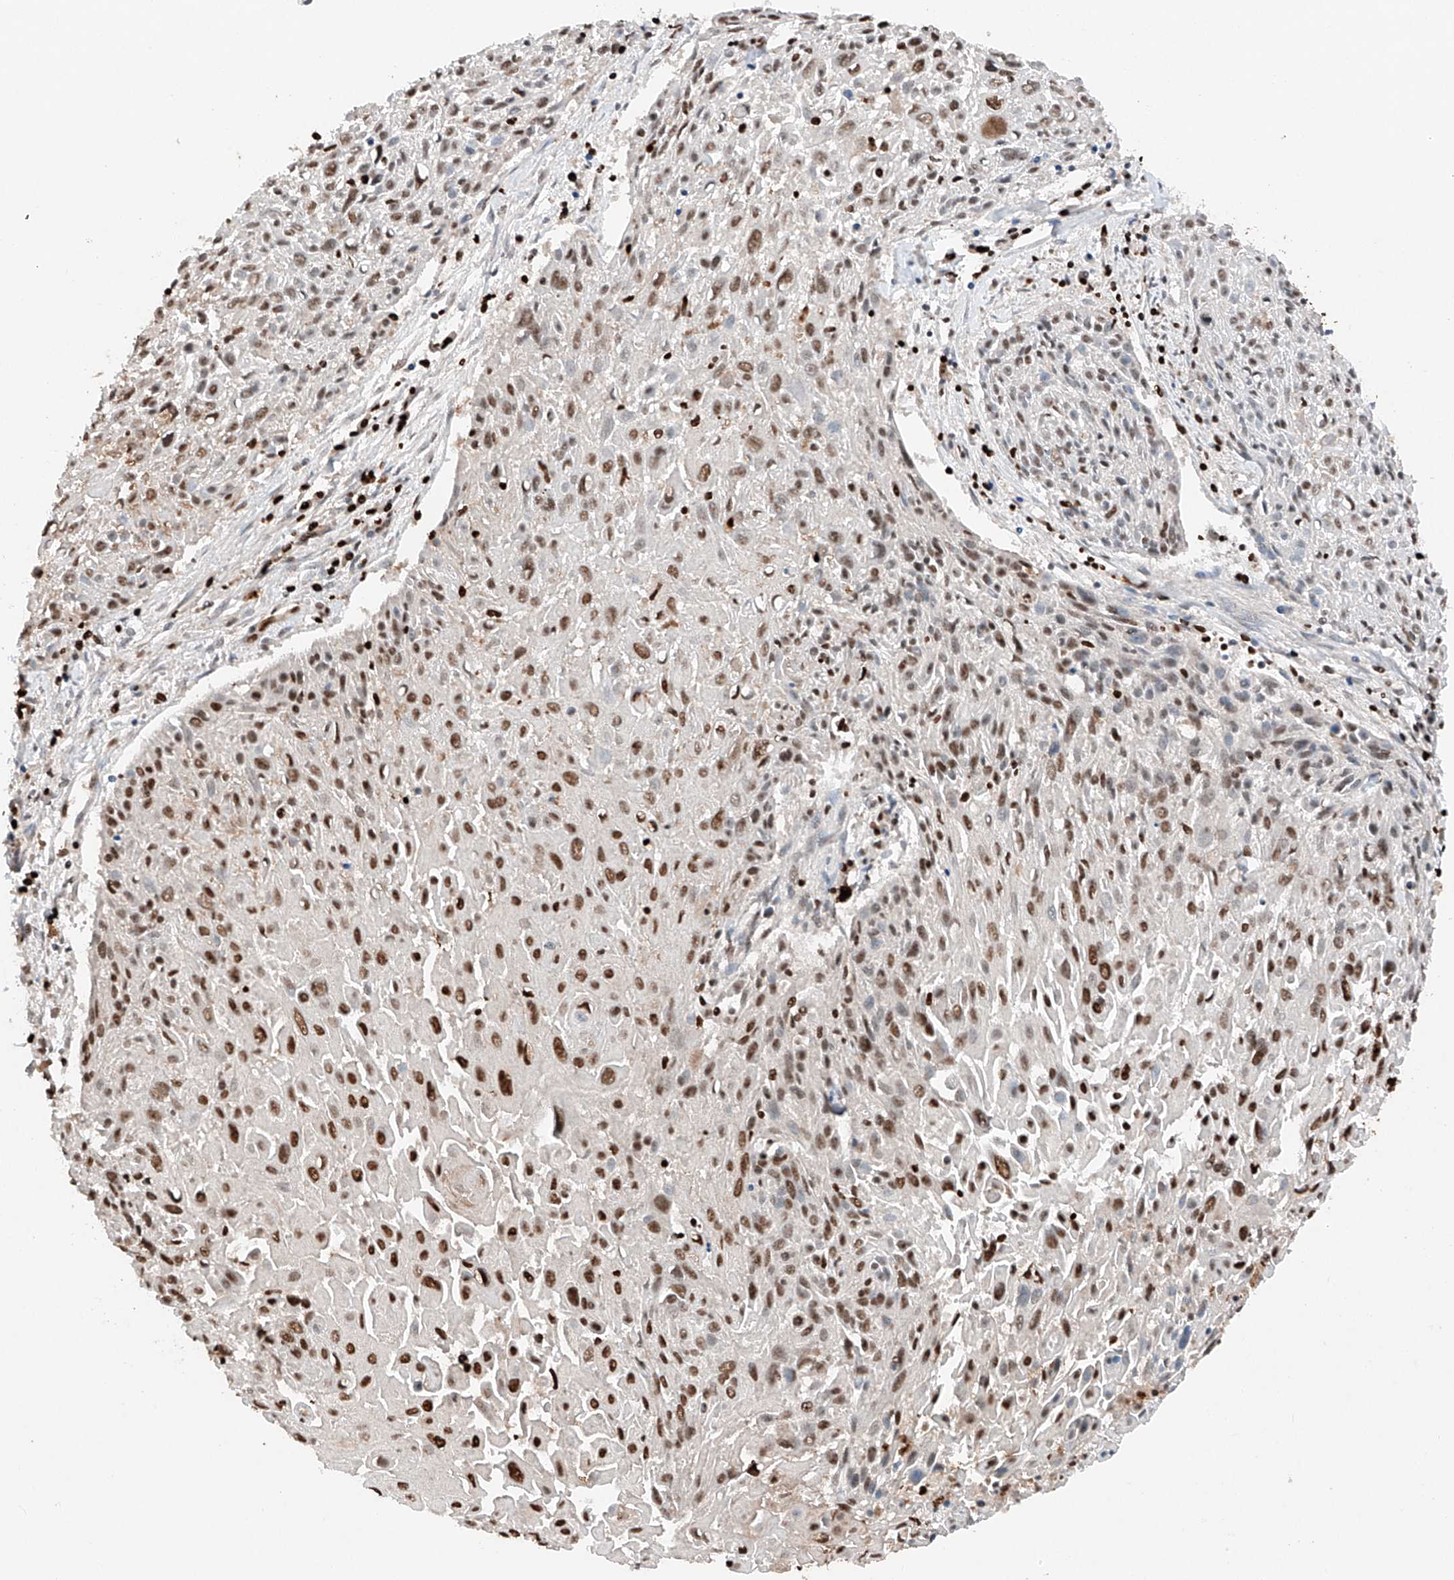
{"staining": {"intensity": "strong", "quantity": ">75%", "location": "nuclear"}, "tissue": "cervical cancer", "cell_type": "Tumor cells", "image_type": "cancer", "snomed": [{"axis": "morphology", "description": "Squamous cell carcinoma, NOS"}, {"axis": "topography", "description": "Cervix"}], "caption": "Immunohistochemical staining of human cervical cancer (squamous cell carcinoma) displays strong nuclear protein staining in about >75% of tumor cells. (Stains: DAB (3,3'-diaminobenzidine) in brown, nuclei in blue, Microscopy: brightfield microscopy at high magnification).", "gene": "TBX4", "patient": {"sex": "female", "age": 51}}